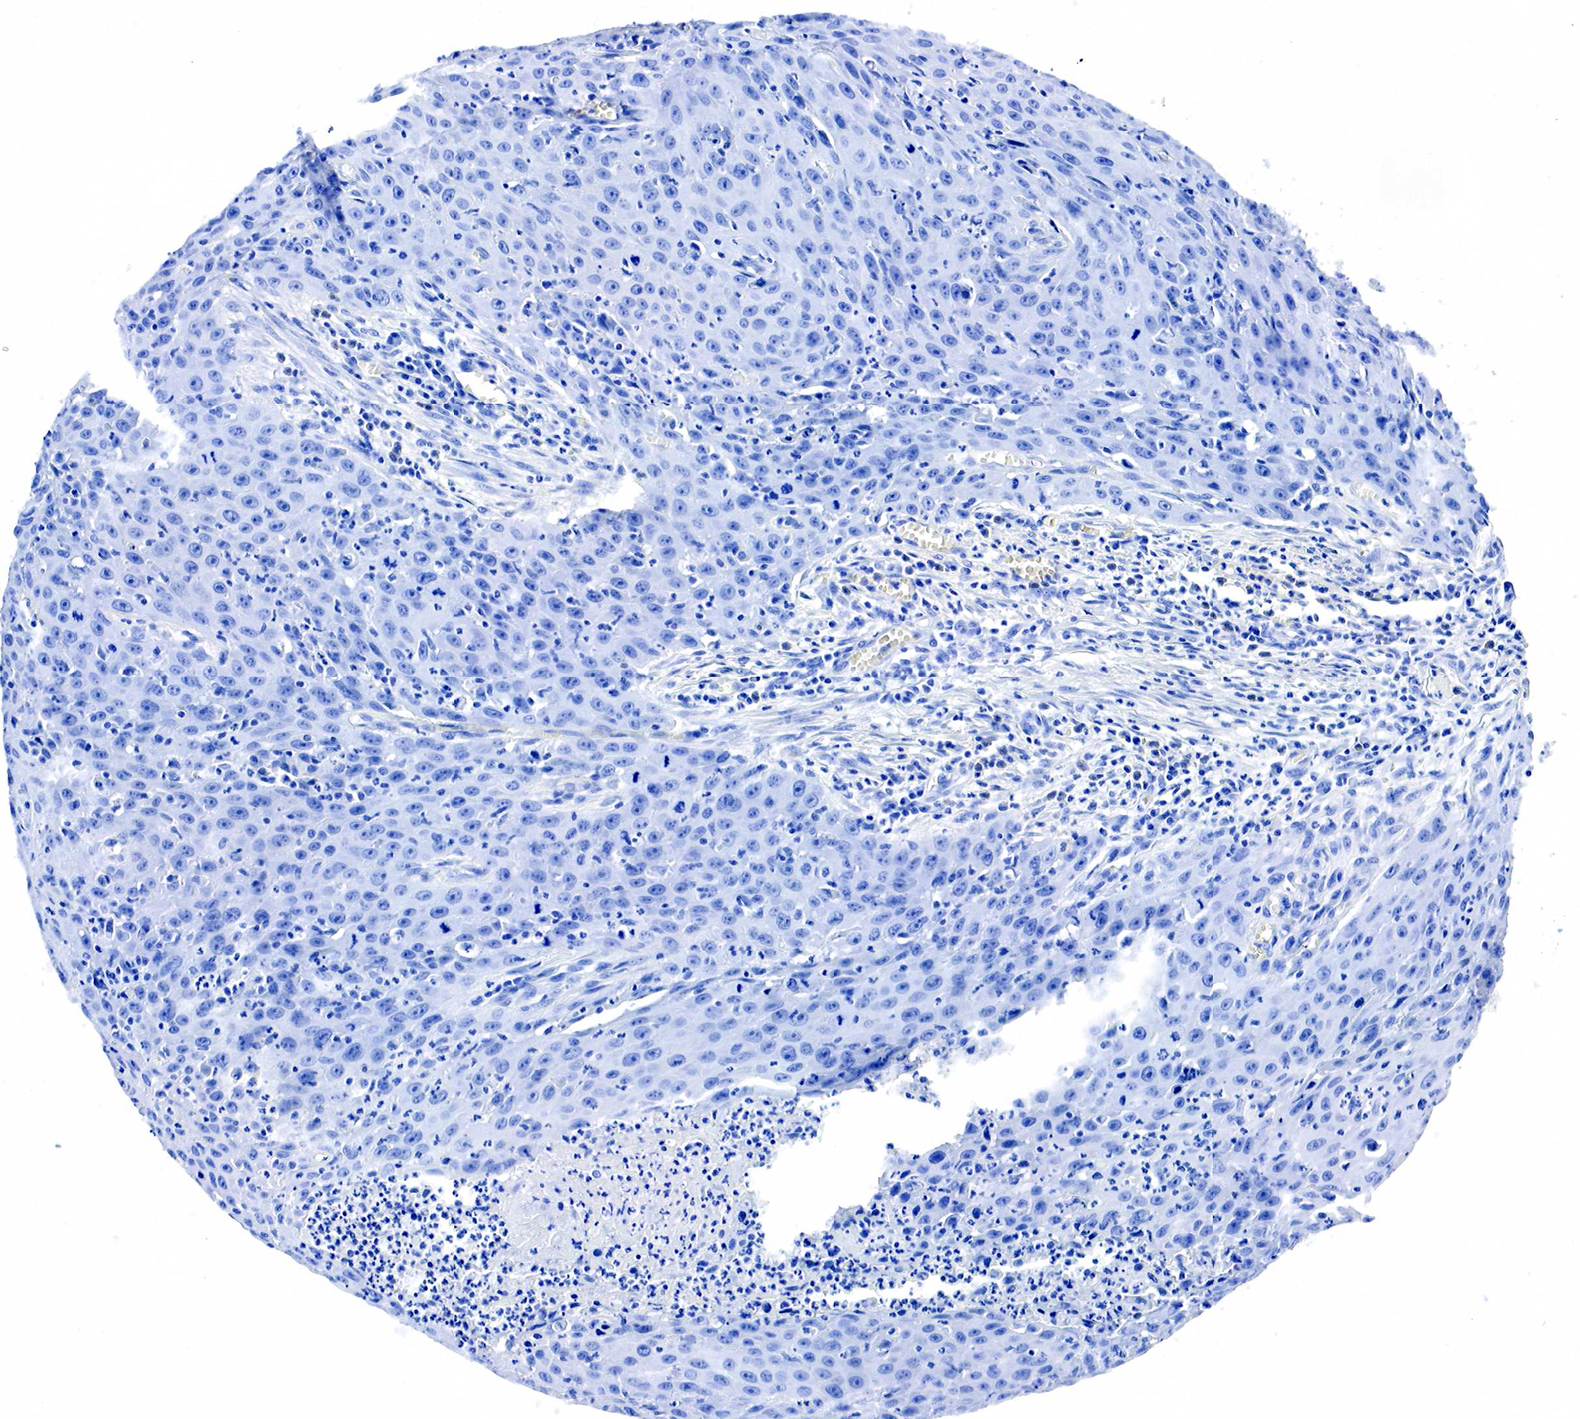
{"staining": {"intensity": "negative", "quantity": "none", "location": "none"}, "tissue": "urothelial cancer", "cell_type": "Tumor cells", "image_type": "cancer", "snomed": [{"axis": "morphology", "description": "Urothelial carcinoma, High grade"}, {"axis": "topography", "description": "Urinary bladder"}], "caption": "Tumor cells show no significant protein positivity in urothelial carcinoma (high-grade).", "gene": "ACP3", "patient": {"sex": "male", "age": 66}}